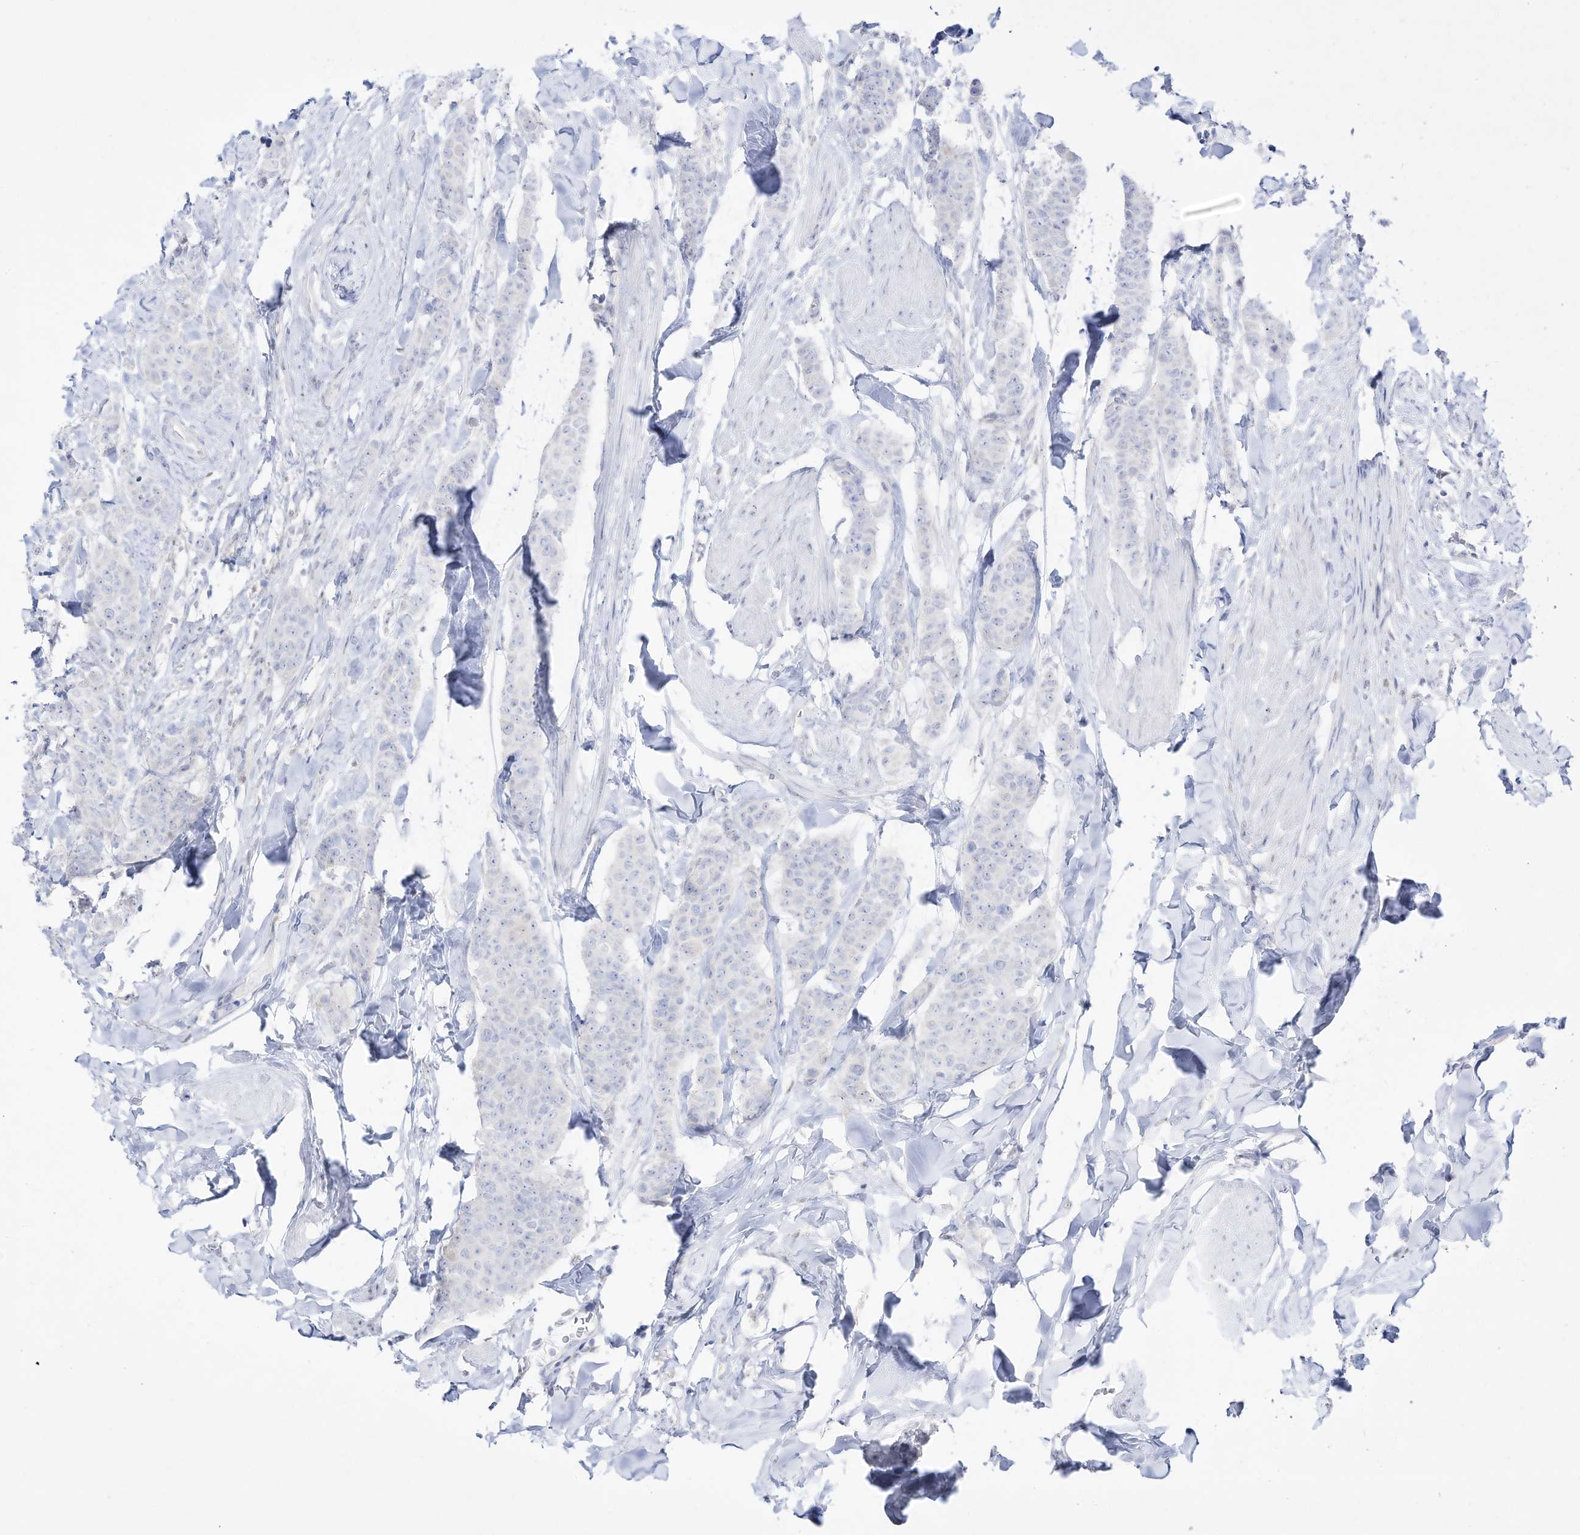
{"staining": {"intensity": "negative", "quantity": "none", "location": "none"}, "tissue": "breast cancer", "cell_type": "Tumor cells", "image_type": "cancer", "snomed": [{"axis": "morphology", "description": "Duct carcinoma"}, {"axis": "topography", "description": "Breast"}], "caption": "This is a image of immunohistochemistry staining of invasive ductal carcinoma (breast), which shows no expression in tumor cells. Nuclei are stained in blue.", "gene": "DMKN", "patient": {"sex": "female", "age": 40}}